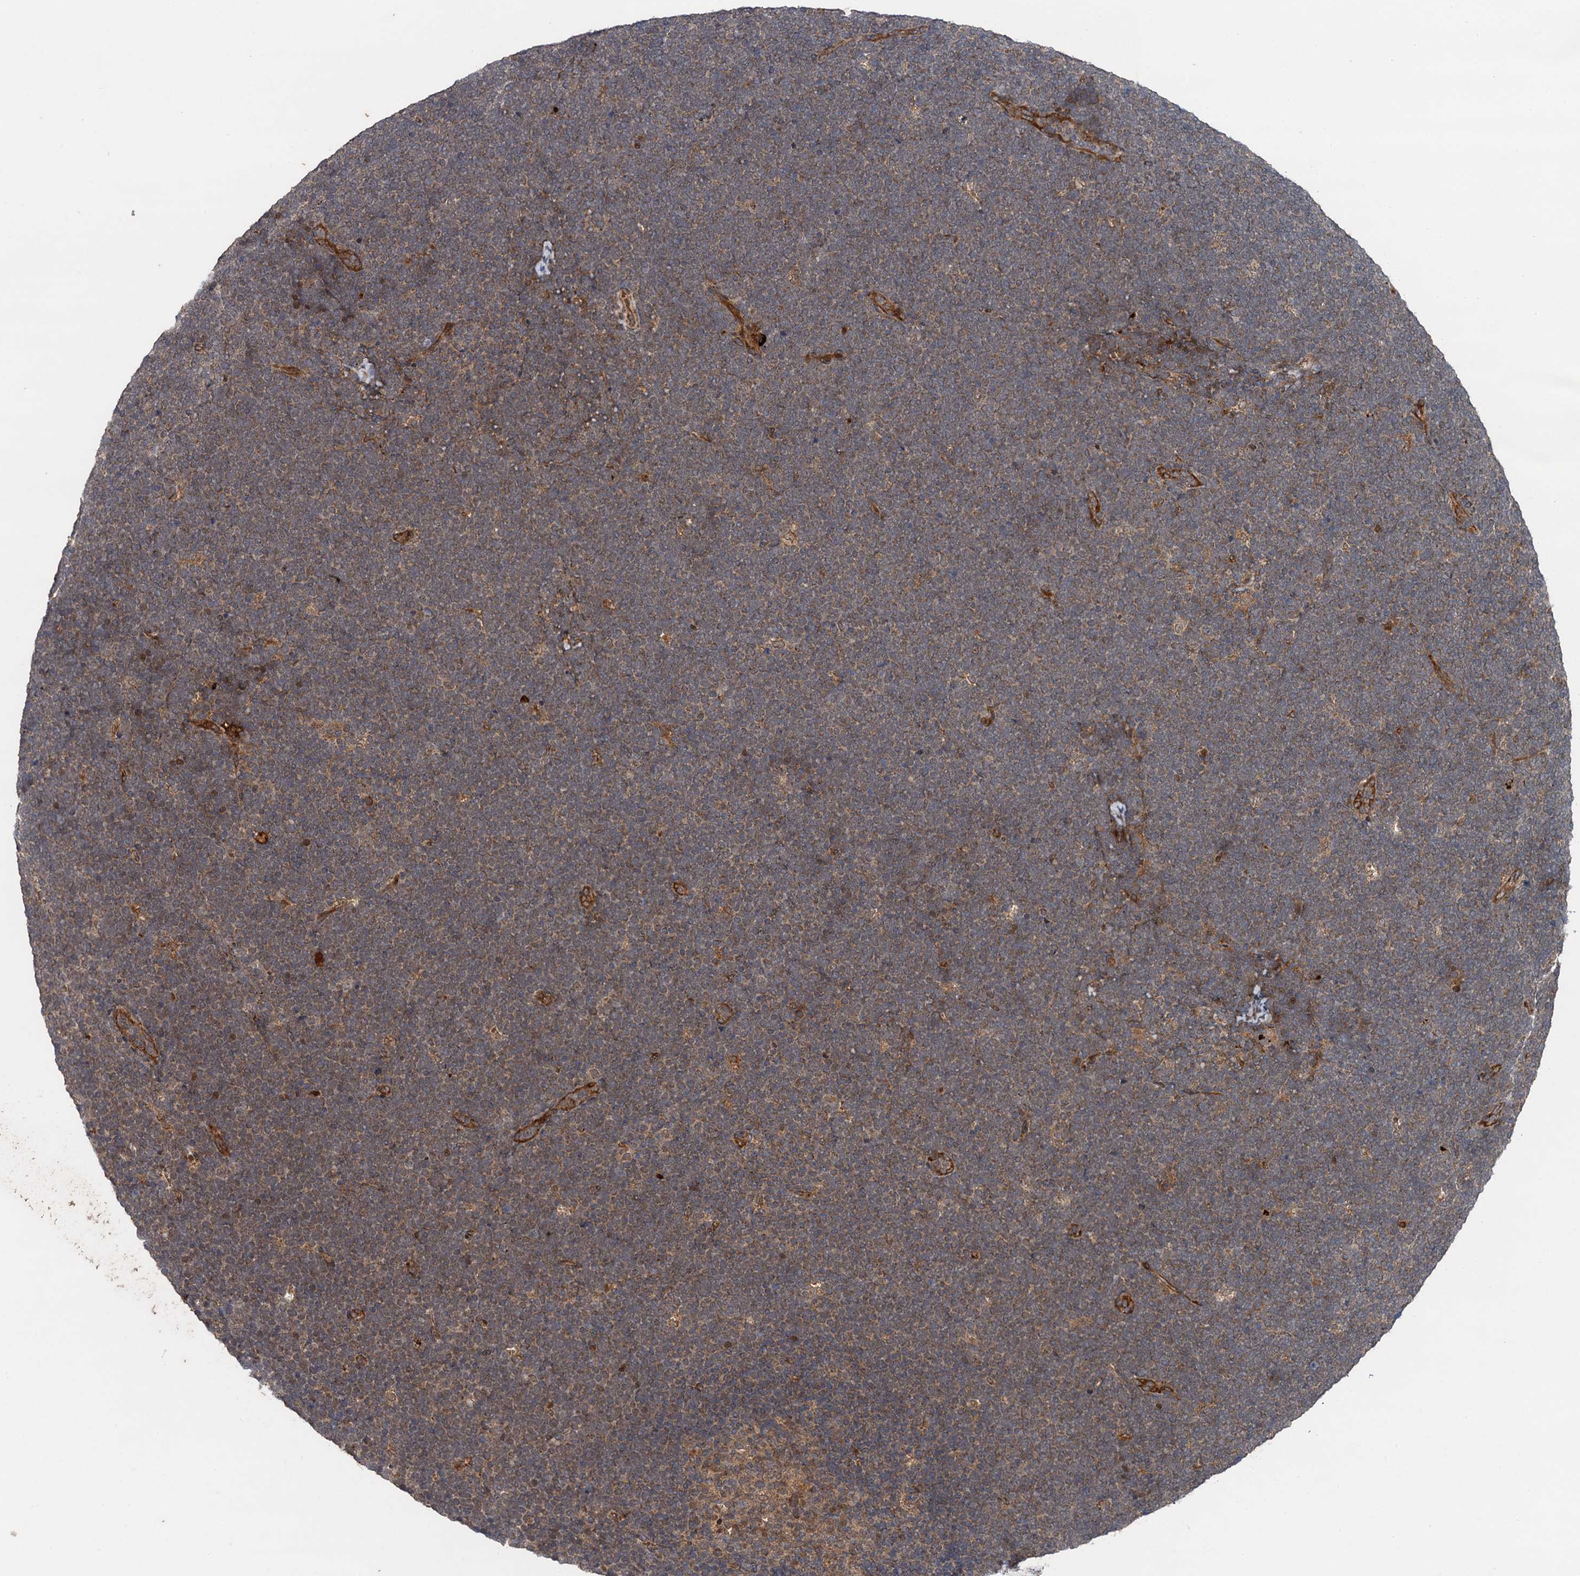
{"staining": {"intensity": "weak", "quantity": "<25%", "location": "cytoplasmic/membranous"}, "tissue": "lymphoma", "cell_type": "Tumor cells", "image_type": "cancer", "snomed": [{"axis": "morphology", "description": "Malignant lymphoma, non-Hodgkin's type, High grade"}, {"axis": "topography", "description": "Lymph node"}], "caption": "An image of lymphoma stained for a protein demonstrates no brown staining in tumor cells. (DAB (3,3'-diaminobenzidine) immunohistochemistry visualized using brightfield microscopy, high magnification).", "gene": "NLRP10", "patient": {"sex": "male", "age": 13}}